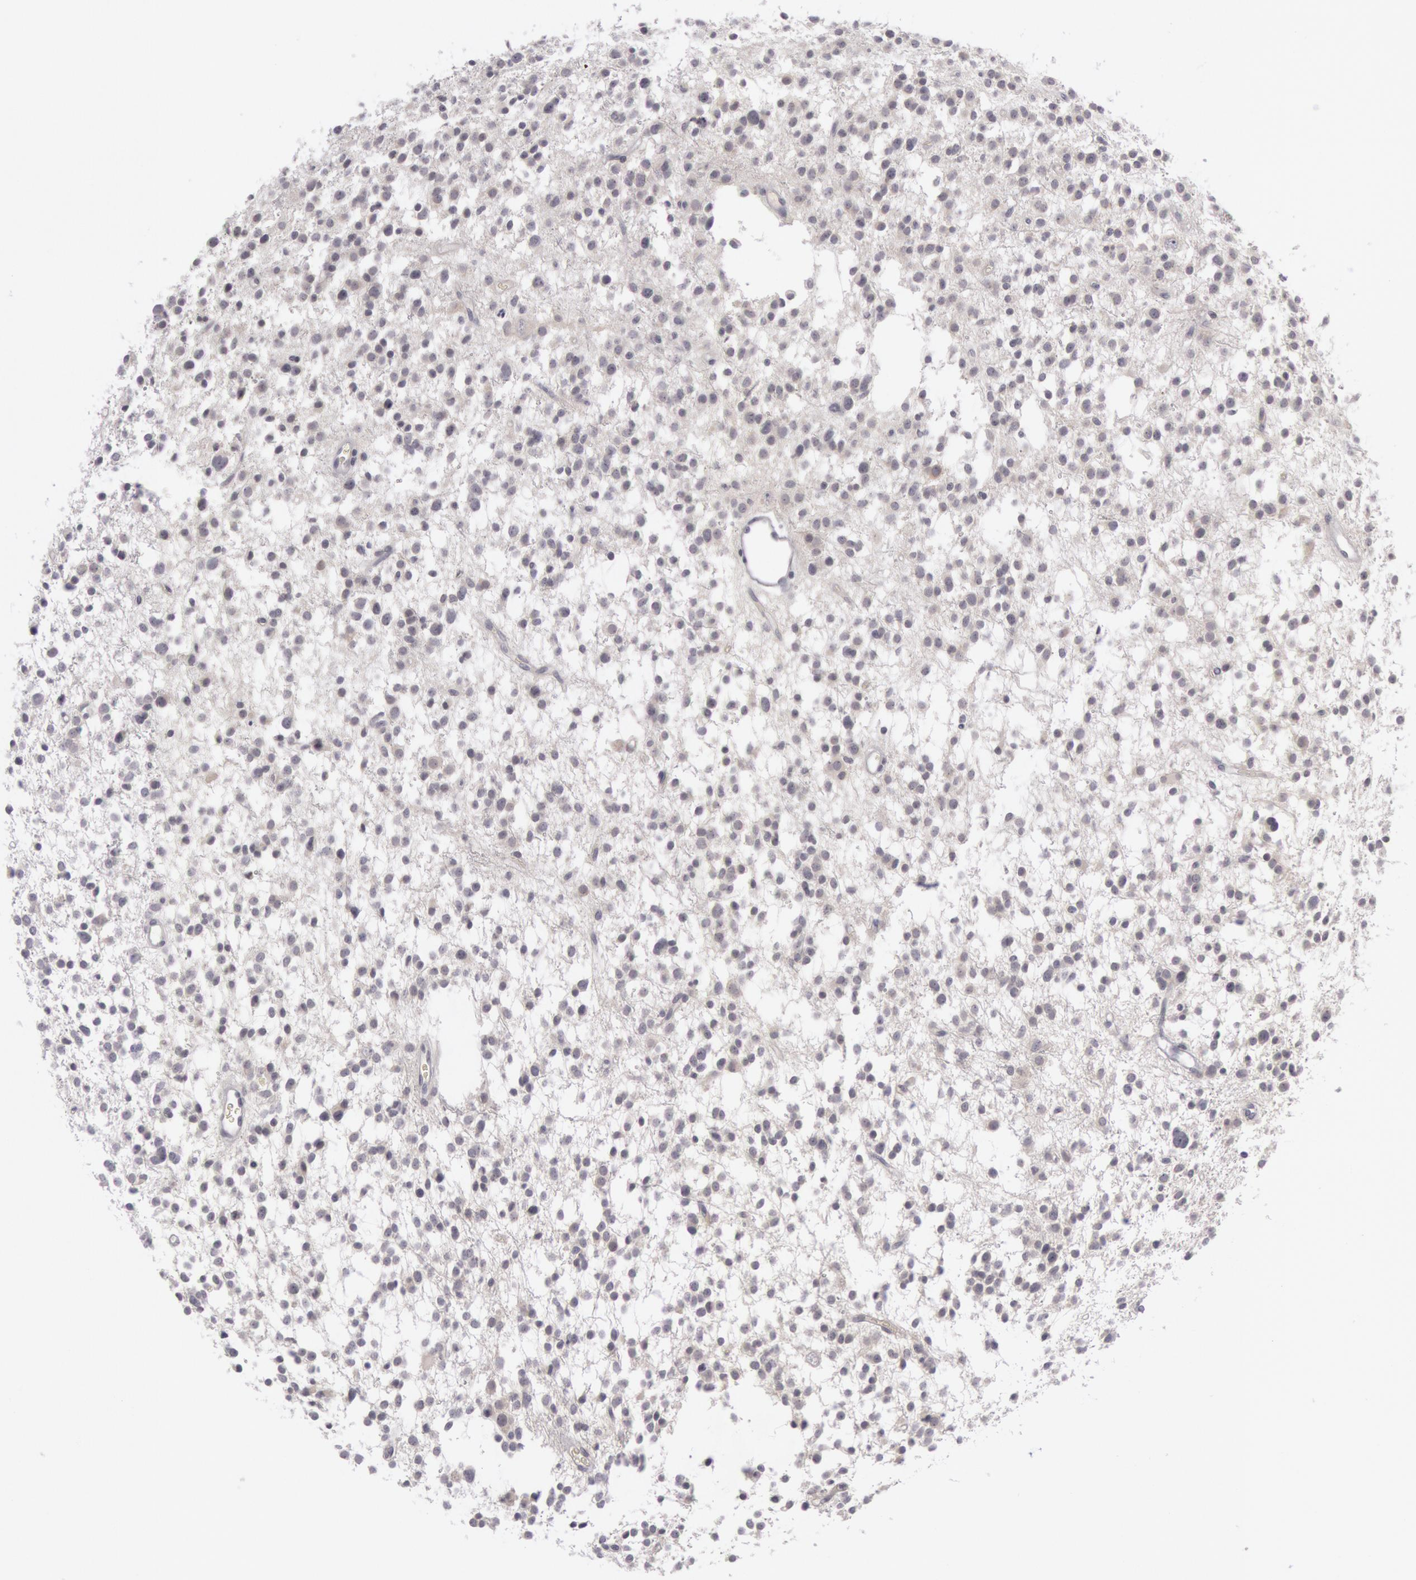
{"staining": {"intensity": "negative", "quantity": "none", "location": "none"}, "tissue": "glioma", "cell_type": "Tumor cells", "image_type": "cancer", "snomed": [{"axis": "morphology", "description": "Glioma, malignant, Low grade"}, {"axis": "topography", "description": "Brain"}], "caption": "Immunohistochemistry of human glioma displays no positivity in tumor cells.", "gene": "KRT16", "patient": {"sex": "female", "age": 36}}